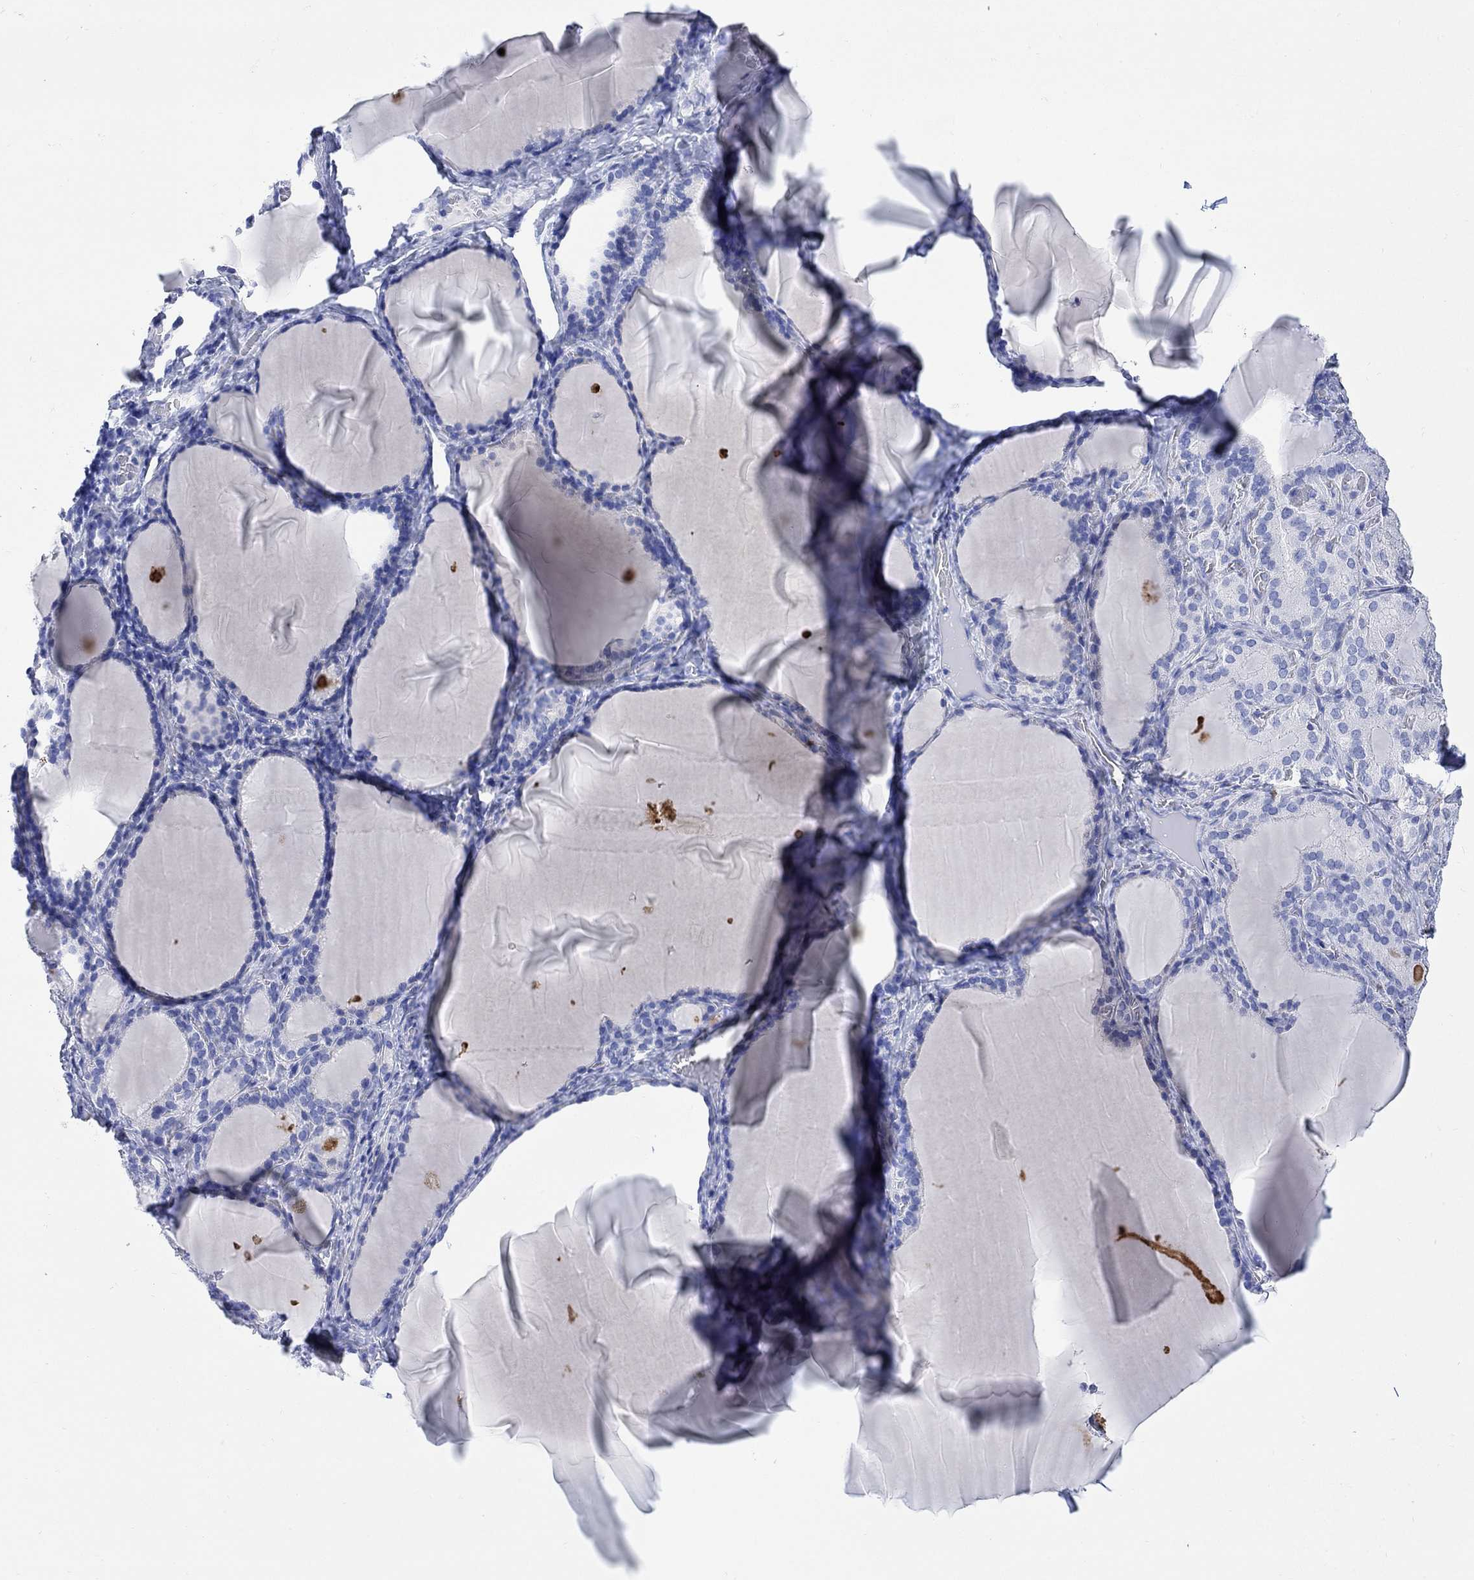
{"staining": {"intensity": "negative", "quantity": "none", "location": "none"}, "tissue": "thyroid gland", "cell_type": "Glandular cells", "image_type": "normal", "snomed": [{"axis": "morphology", "description": "Normal tissue, NOS"}, {"axis": "morphology", "description": "Hyperplasia, NOS"}, {"axis": "topography", "description": "Thyroid gland"}], "caption": "High magnification brightfield microscopy of benign thyroid gland stained with DAB (brown) and counterstained with hematoxylin (blue): glandular cells show no significant staining.", "gene": "MYL1", "patient": {"sex": "female", "age": 27}}